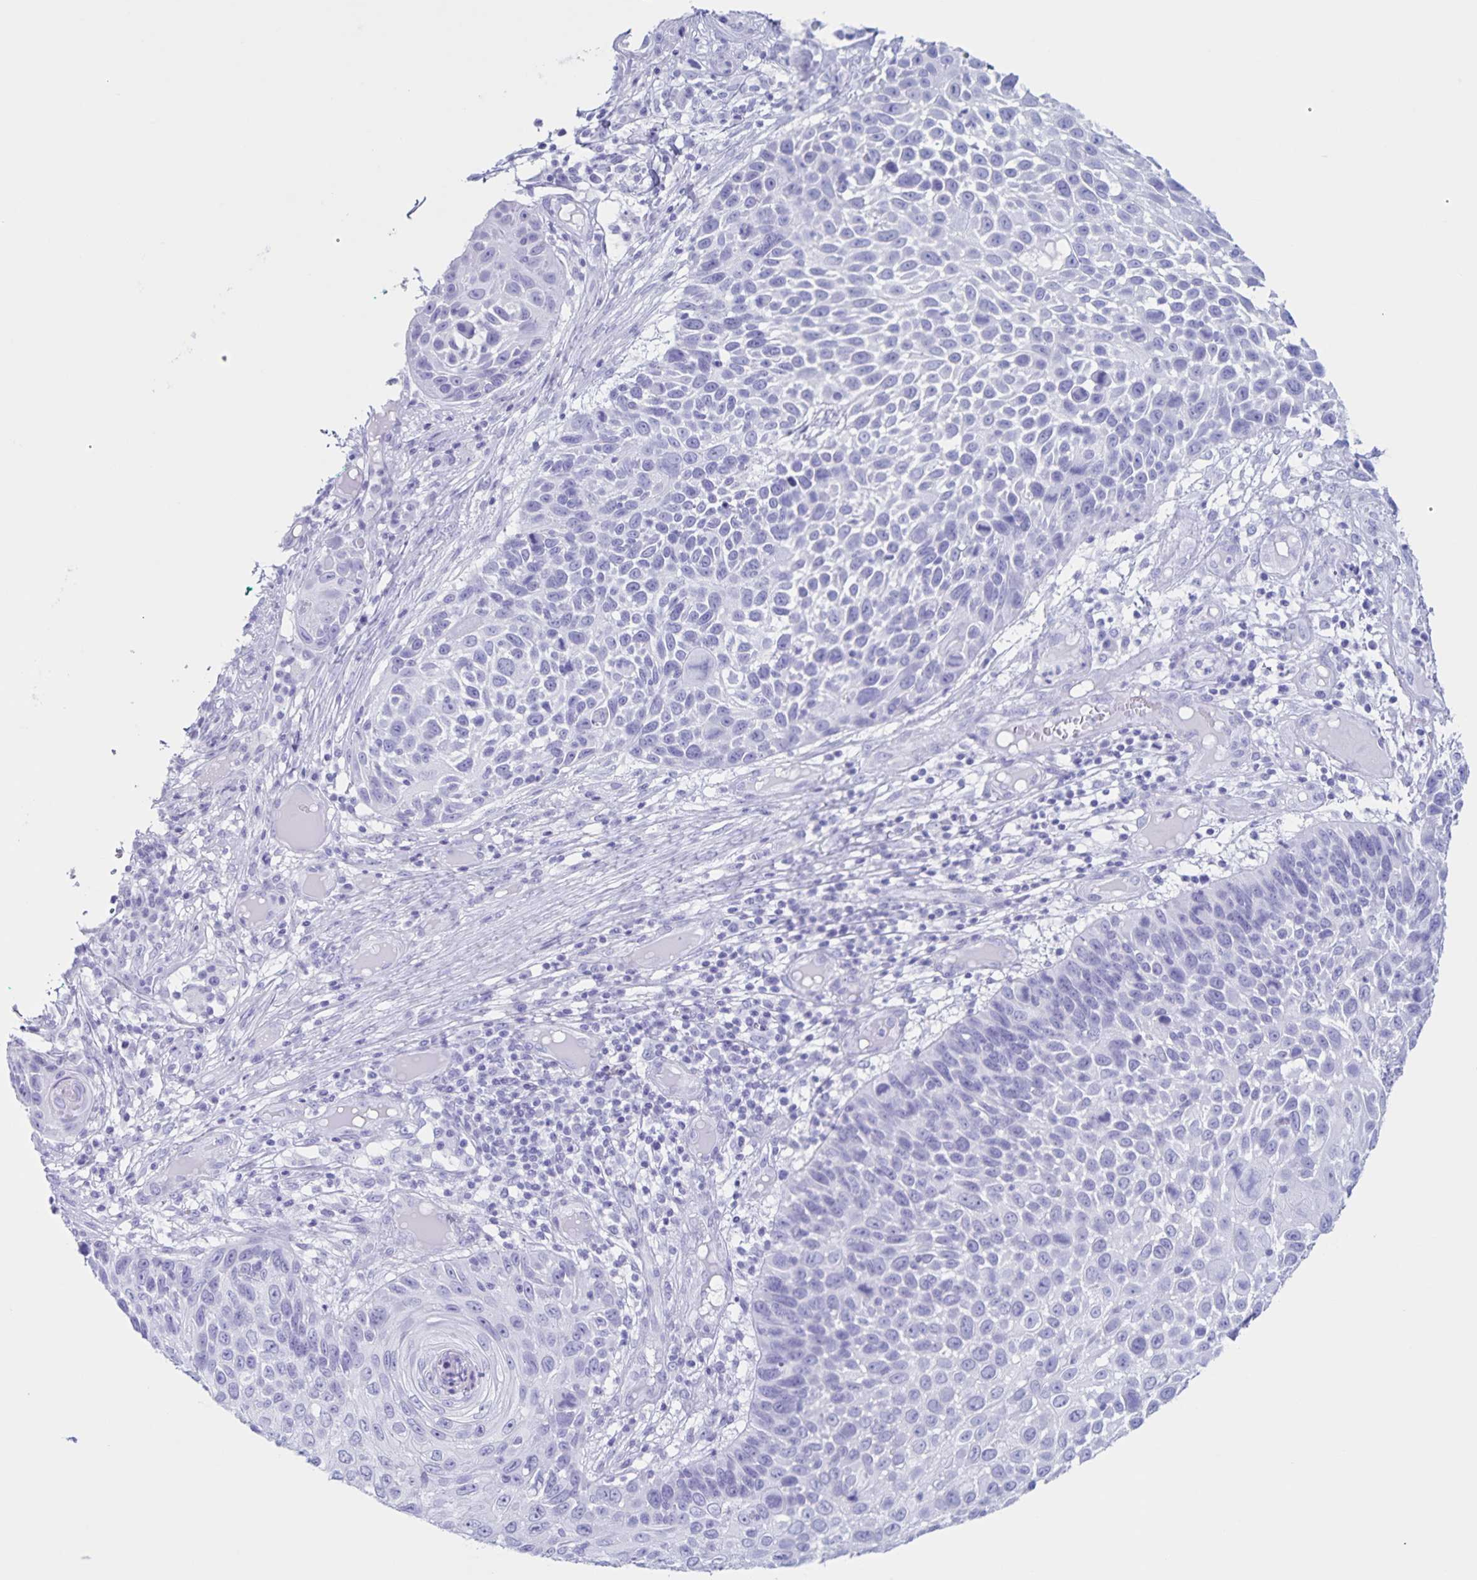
{"staining": {"intensity": "negative", "quantity": "none", "location": "none"}, "tissue": "skin cancer", "cell_type": "Tumor cells", "image_type": "cancer", "snomed": [{"axis": "morphology", "description": "Squamous cell carcinoma, NOS"}, {"axis": "topography", "description": "Skin"}], "caption": "An IHC image of squamous cell carcinoma (skin) is shown. There is no staining in tumor cells of squamous cell carcinoma (skin).", "gene": "C12orf56", "patient": {"sex": "male", "age": 92}}